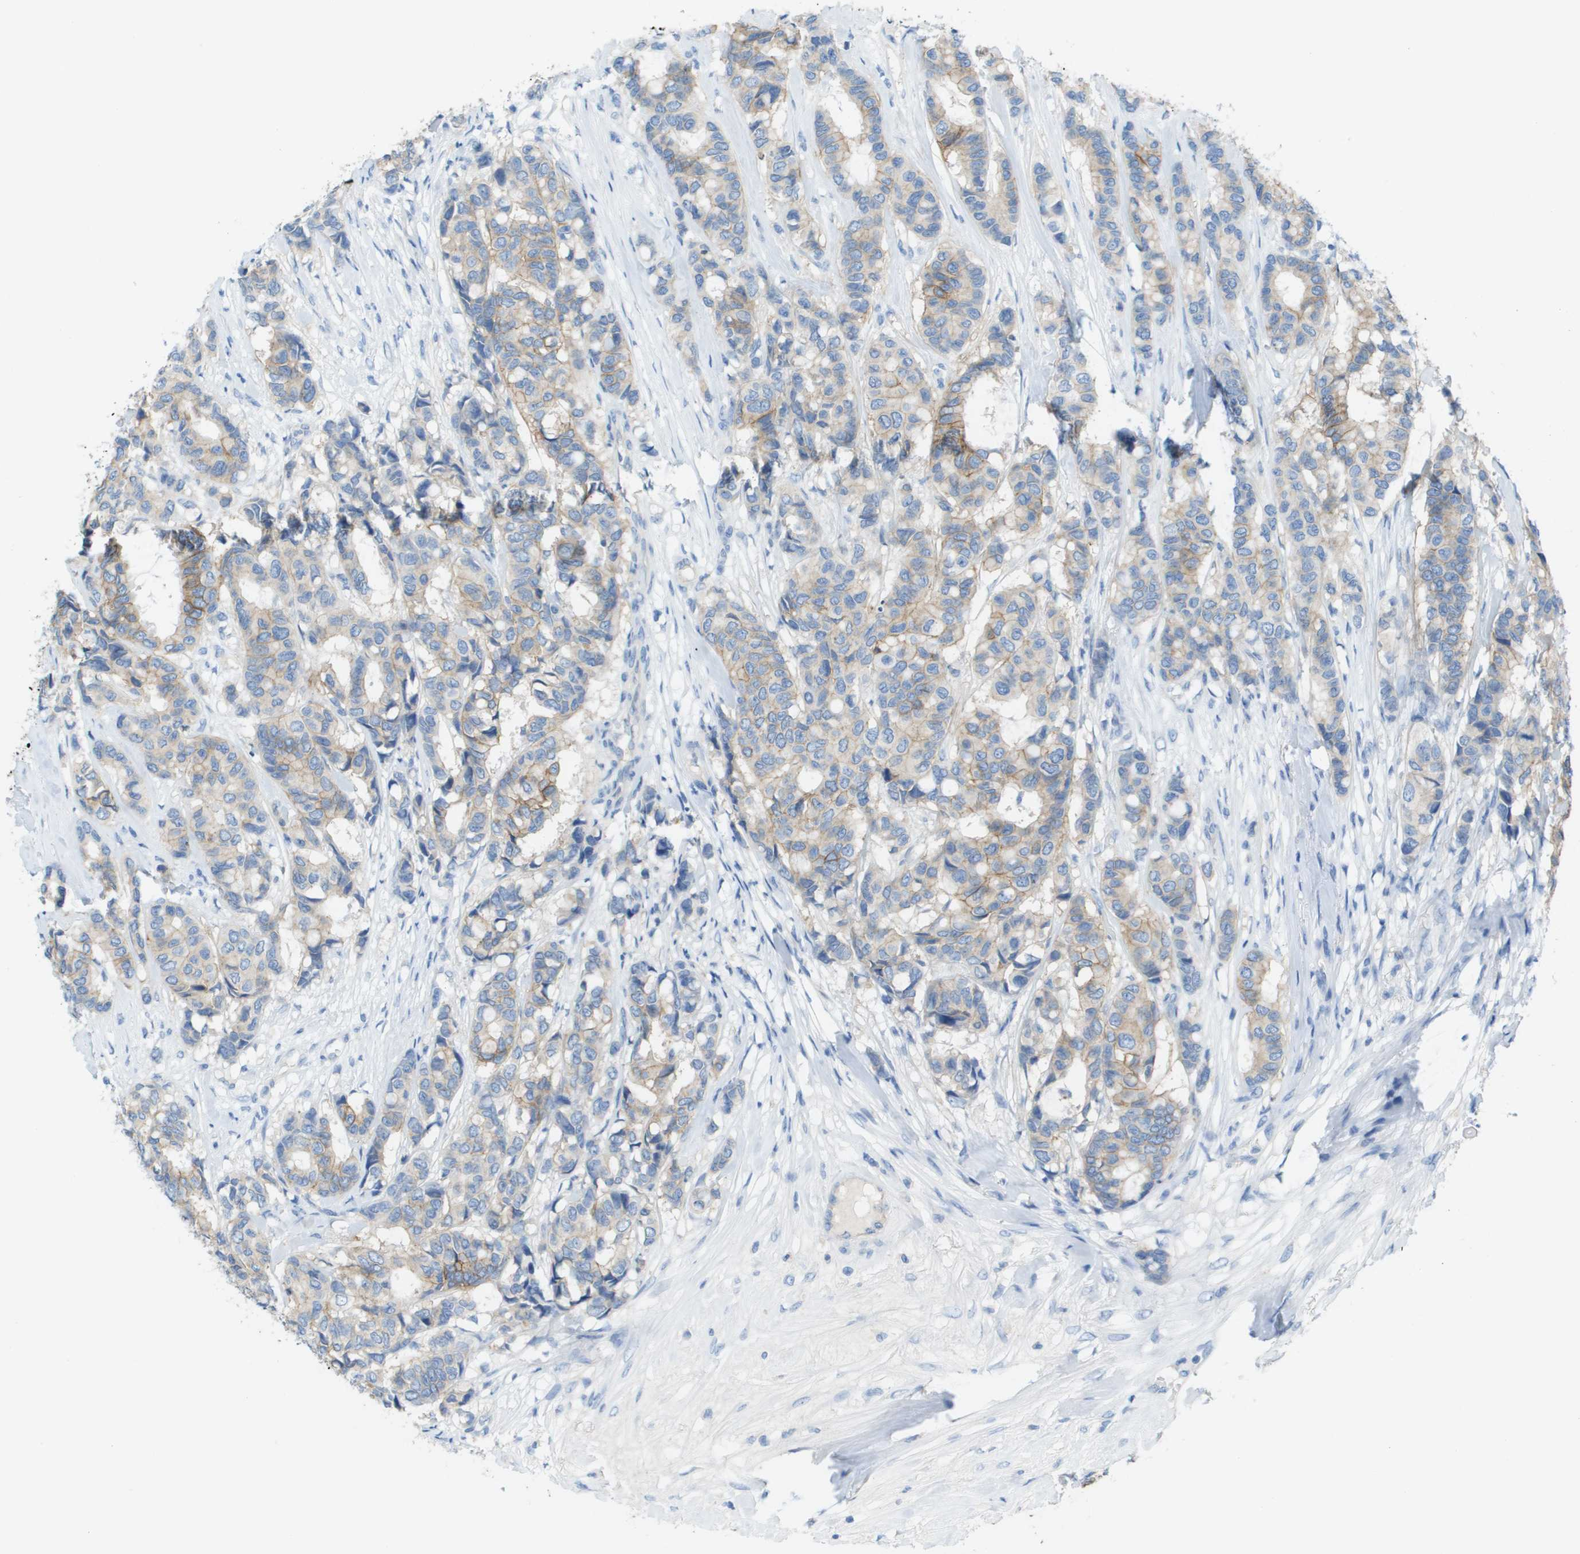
{"staining": {"intensity": "weak", "quantity": "25%-75%", "location": "cytoplasmic/membranous"}, "tissue": "breast cancer", "cell_type": "Tumor cells", "image_type": "cancer", "snomed": [{"axis": "morphology", "description": "Duct carcinoma"}, {"axis": "topography", "description": "Breast"}], "caption": "Immunohistochemical staining of human intraductal carcinoma (breast) reveals low levels of weak cytoplasmic/membranous positivity in approximately 25%-75% of tumor cells.", "gene": "CD46", "patient": {"sex": "female", "age": 87}}